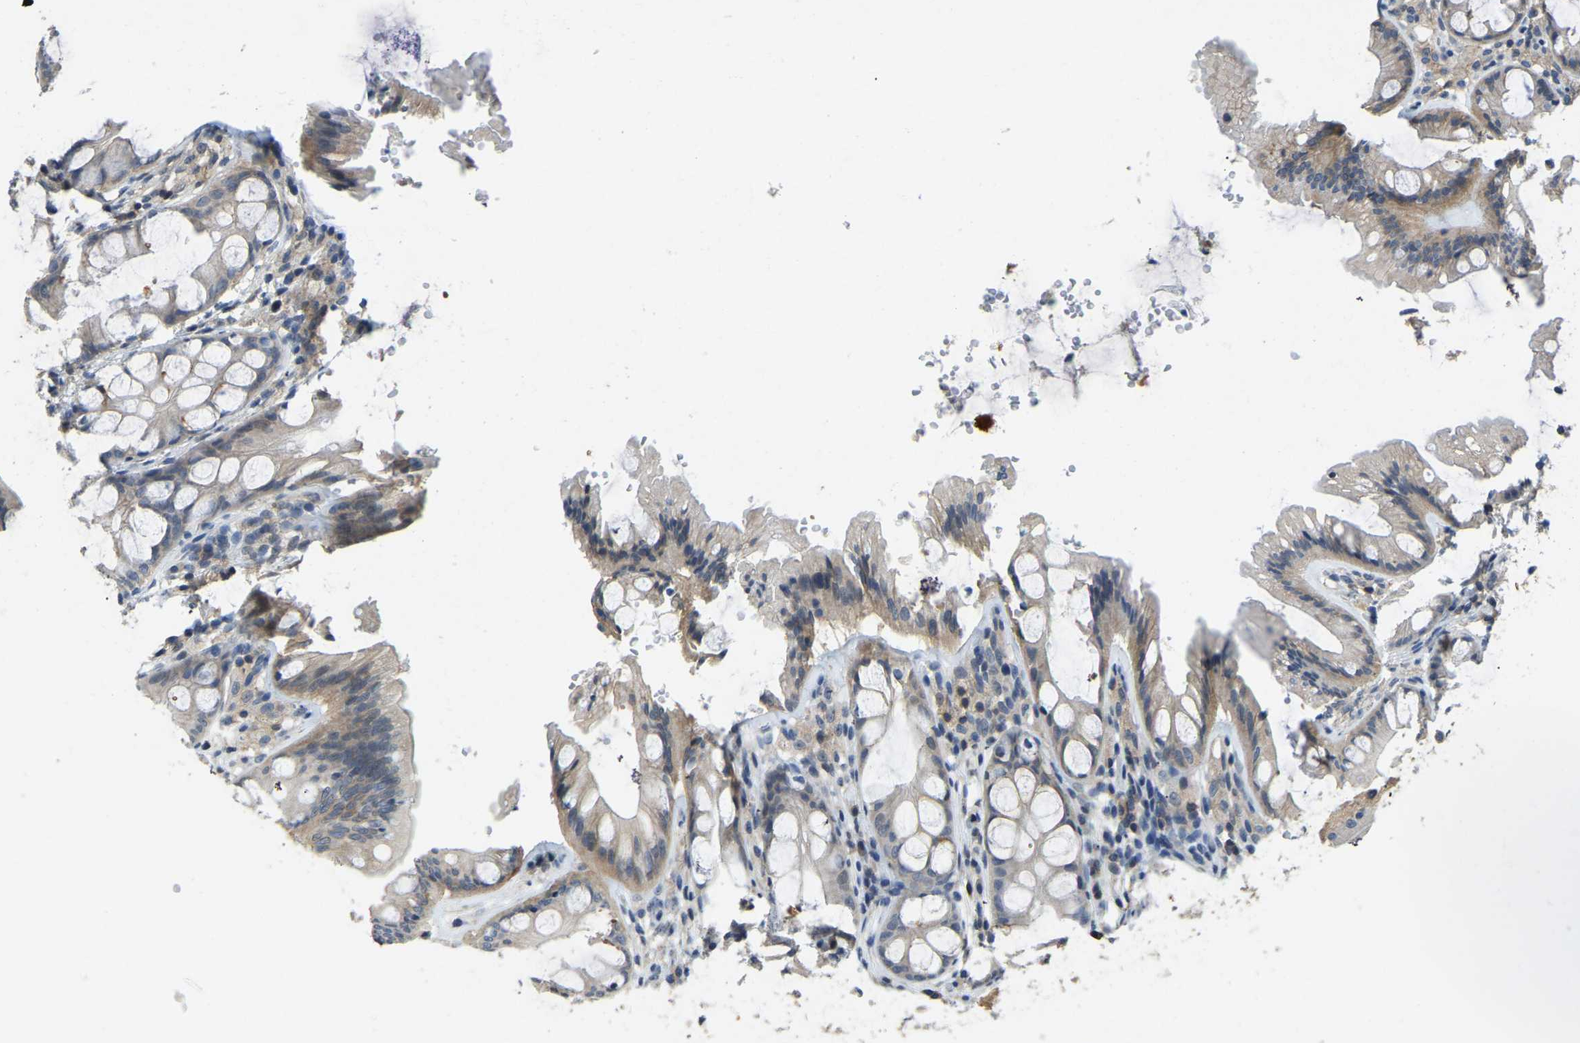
{"staining": {"intensity": "weak", "quantity": ">75%", "location": "cytoplasmic/membranous"}, "tissue": "colon", "cell_type": "Endothelial cells", "image_type": "normal", "snomed": [{"axis": "morphology", "description": "Normal tissue, NOS"}, {"axis": "topography", "description": "Colon"}], "caption": "High-power microscopy captured an immunohistochemistry histopathology image of benign colon, revealing weak cytoplasmic/membranous expression in about >75% of endothelial cells. (DAB (3,3'-diaminobenzidine) IHC, brown staining for protein, blue staining for nuclei).", "gene": "AHNAK", "patient": {"sex": "male", "age": 47}}